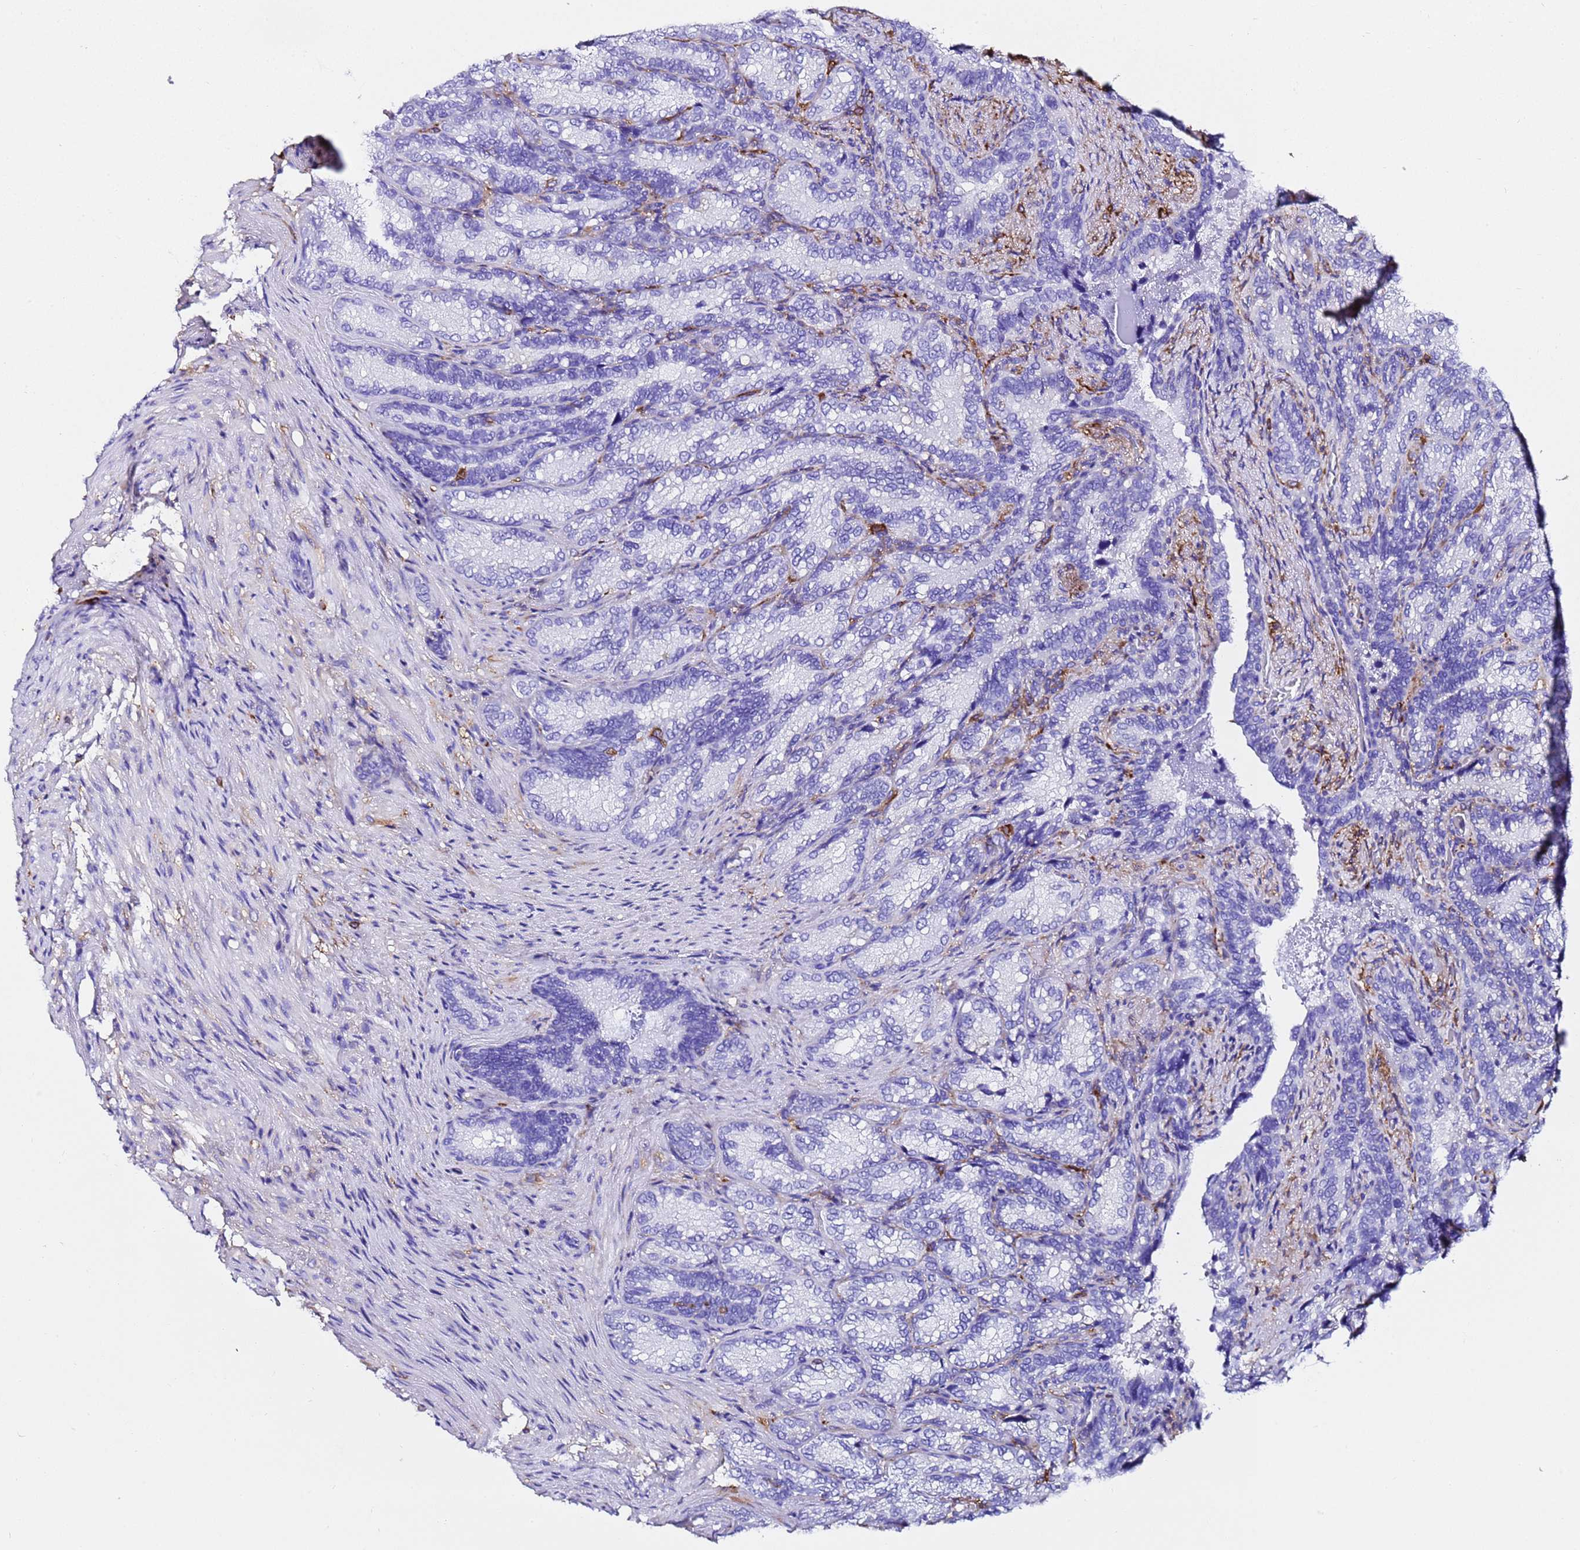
{"staining": {"intensity": "negative", "quantity": "none", "location": "none"}, "tissue": "seminal vesicle", "cell_type": "Glandular cells", "image_type": "normal", "snomed": [{"axis": "morphology", "description": "Normal tissue, NOS"}, {"axis": "topography", "description": "Seminal veicle"}], "caption": "Seminal vesicle was stained to show a protein in brown. There is no significant positivity in glandular cells. (DAB (3,3'-diaminobenzidine) immunohistochemistry with hematoxylin counter stain).", "gene": "FTL", "patient": {"sex": "male", "age": 58}}